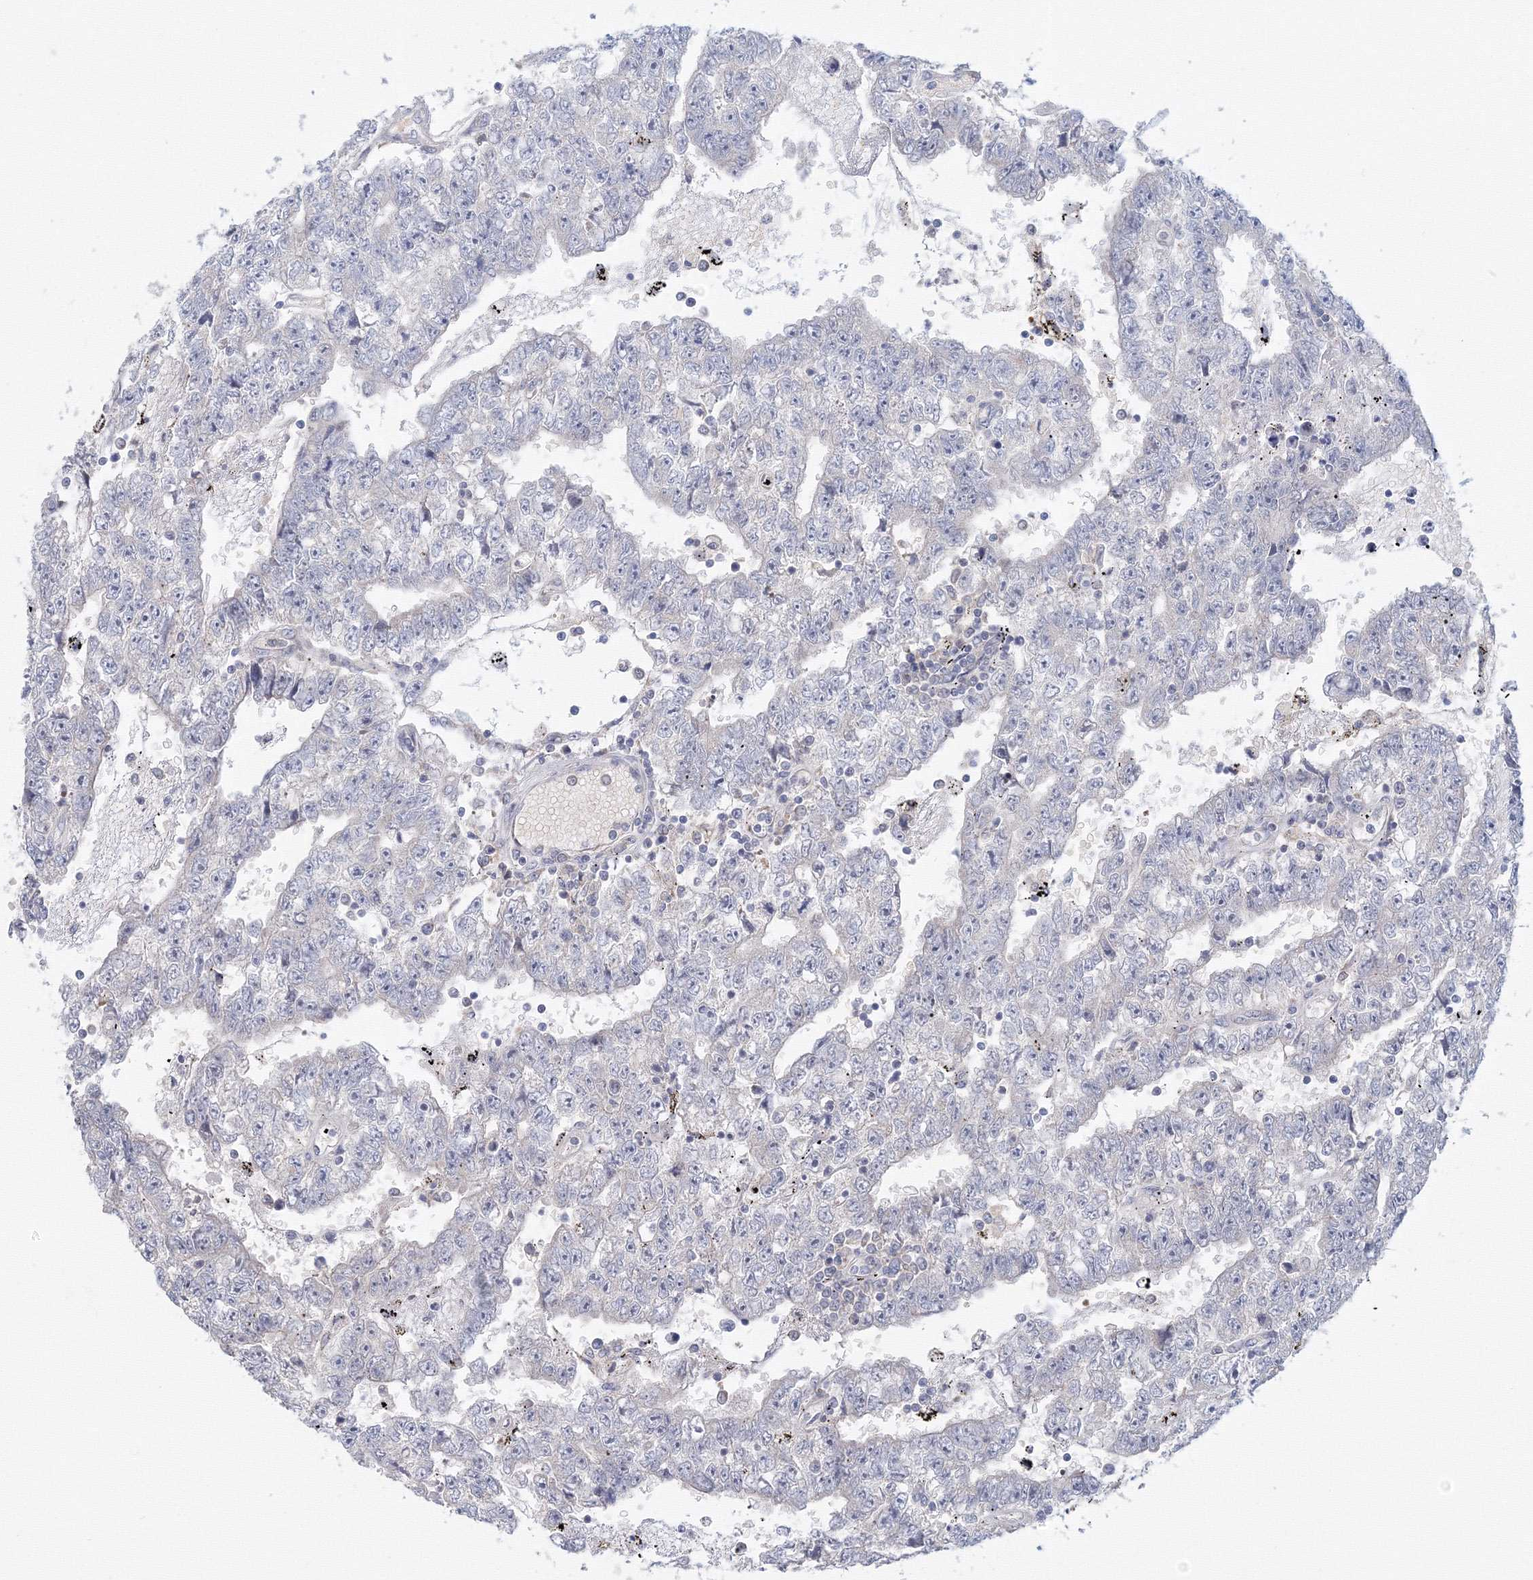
{"staining": {"intensity": "negative", "quantity": "none", "location": "none"}, "tissue": "testis cancer", "cell_type": "Tumor cells", "image_type": "cancer", "snomed": [{"axis": "morphology", "description": "Carcinoma, Embryonal, NOS"}, {"axis": "topography", "description": "Testis"}], "caption": "An IHC histopathology image of embryonal carcinoma (testis) is shown. There is no staining in tumor cells of embryonal carcinoma (testis).", "gene": "TACC2", "patient": {"sex": "male", "age": 25}}